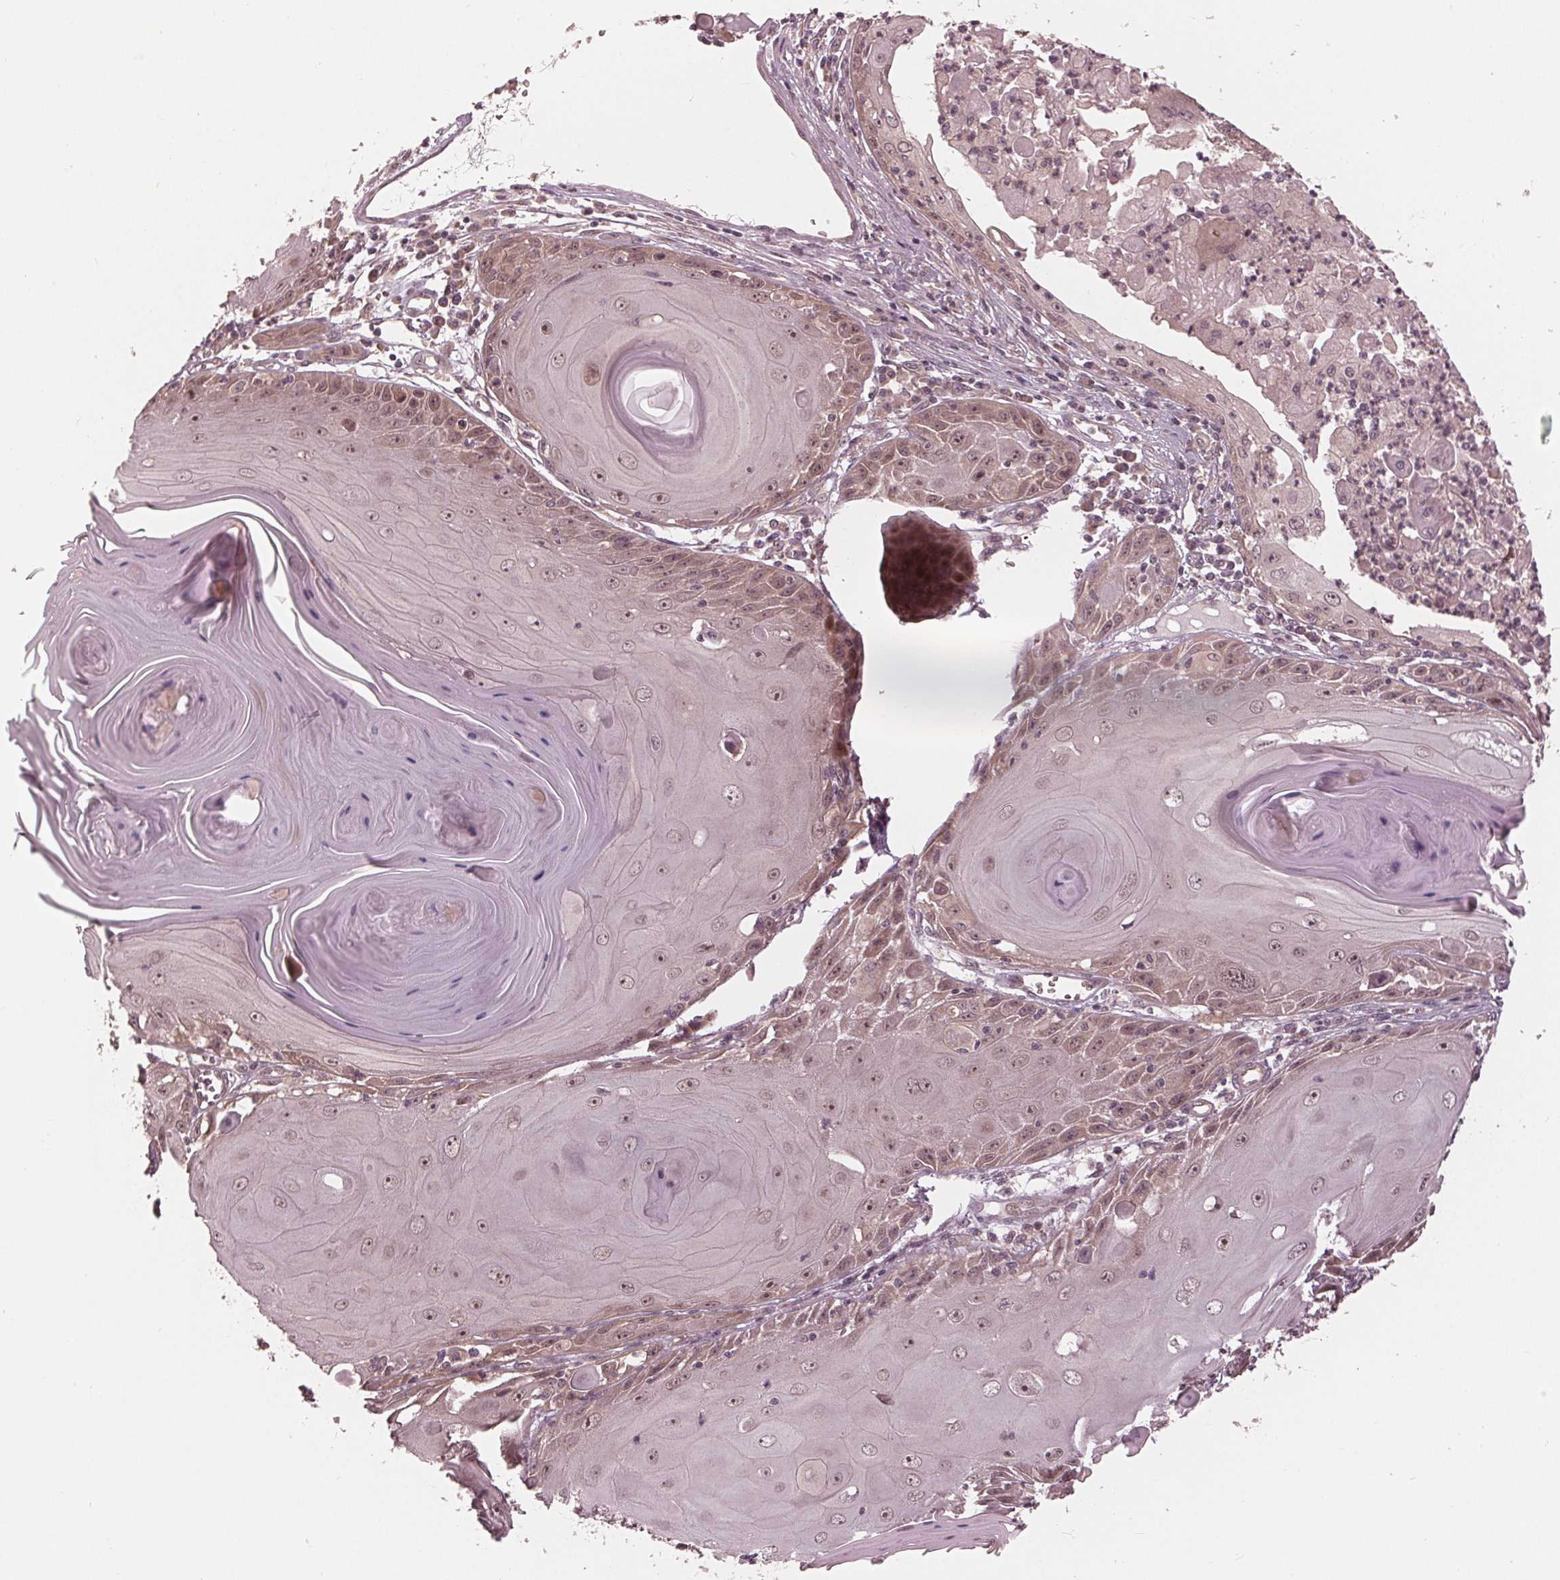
{"staining": {"intensity": "weak", "quantity": "25%-75%", "location": "cytoplasmic/membranous,nuclear"}, "tissue": "skin cancer", "cell_type": "Tumor cells", "image_type": "cancer", "snomed": [{"axis": "morphology", "description": "Squamous cell carcinoma, NOS"}, {"axis": "topography", "description": "Skin"}, {"axis": "topography", "description": "Vulva"}], "caption": "A low amount of weak cytoplasmic/membranous and nuclear expression is present in approximately 25%-75% of tumor cells in squamous cell carcinoma (skin) tissue.", "gene": "ZNF471", "patient": {"sex": "female", "age": 85}}